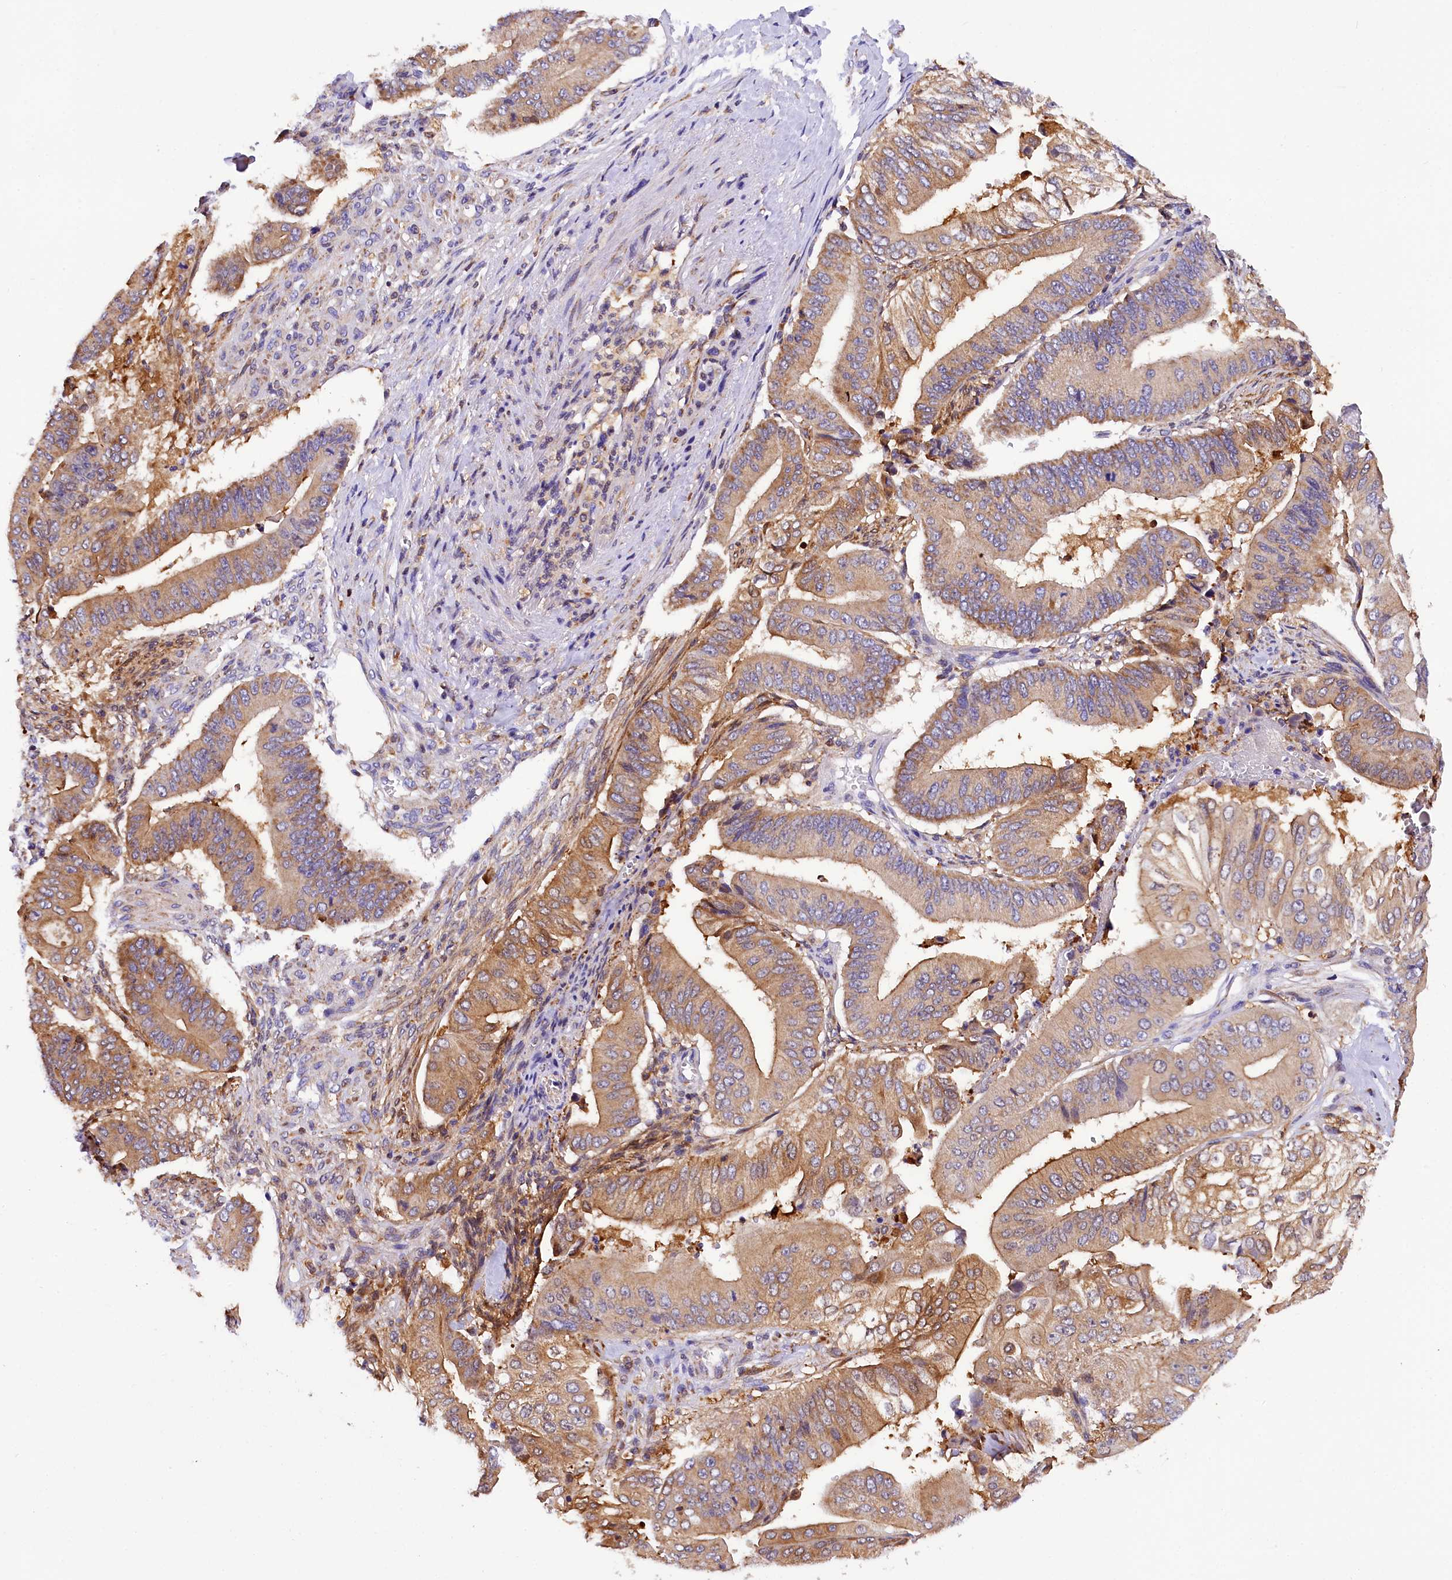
{"staining": {"intensity": "moderate", "quantity": ">75%", "location": "cytoplasmic/membranous"}, "tissue": "pancreatic cancer", "cell_type": "Tumor cells", "image_type": "cancer", "snomed": [{"axis": "morphology", "description": "Adenocarcinoma, NOS"}, {"axis": "topography", "description": "Pancreas"}], "caption": "Immunohistochemistry (DAB (3,3'-diaminobenzidine)) staining of pancreatic adenocarcinoma reveals moderate cytoplasmic/membranous protein positivity in about >75% of tumor cells.", "gene": "TASOR2", "patient": {"sex": "female", "age": 77}}